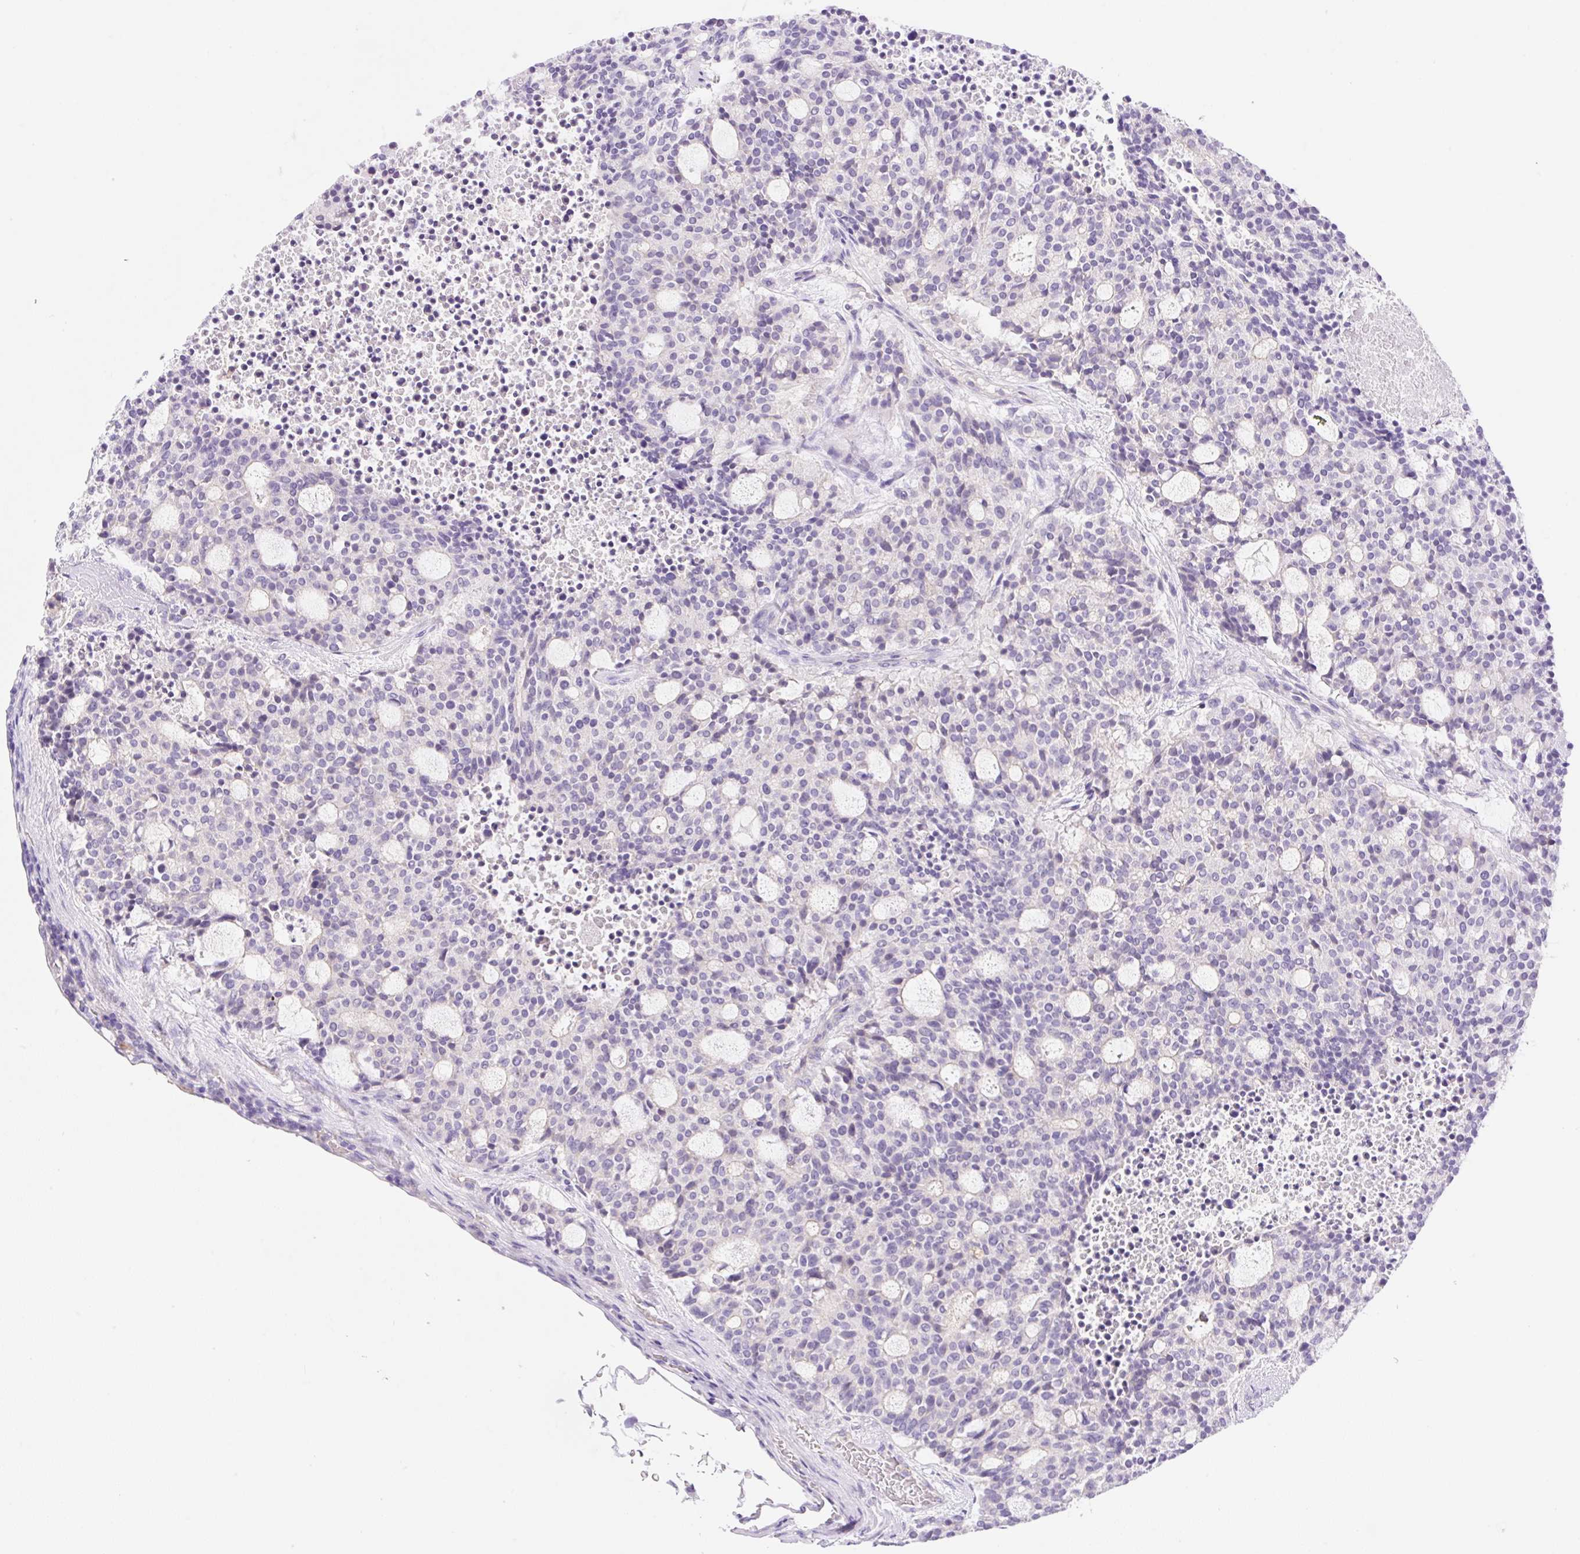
{"staining": {"intensity": "negative", "quantity": "none", "location": "none"}, "tissue": "carcinoid", "cell_type": "Tumor cells", "image_type": "cancer", "snomed": [{"axis": "morphology", "description": "Carcinoid, malignant, NOS"}, {"axis": "topography", "description": "Pancreas"}], "caption": "Image shows no protein expression in tumor cells of malignant carcinoid tissue. (Brightfield microscopy of DAB IHC at high magnification).", "gene": "DENND5A", "patient": {"sex": "female", "age": 54}}